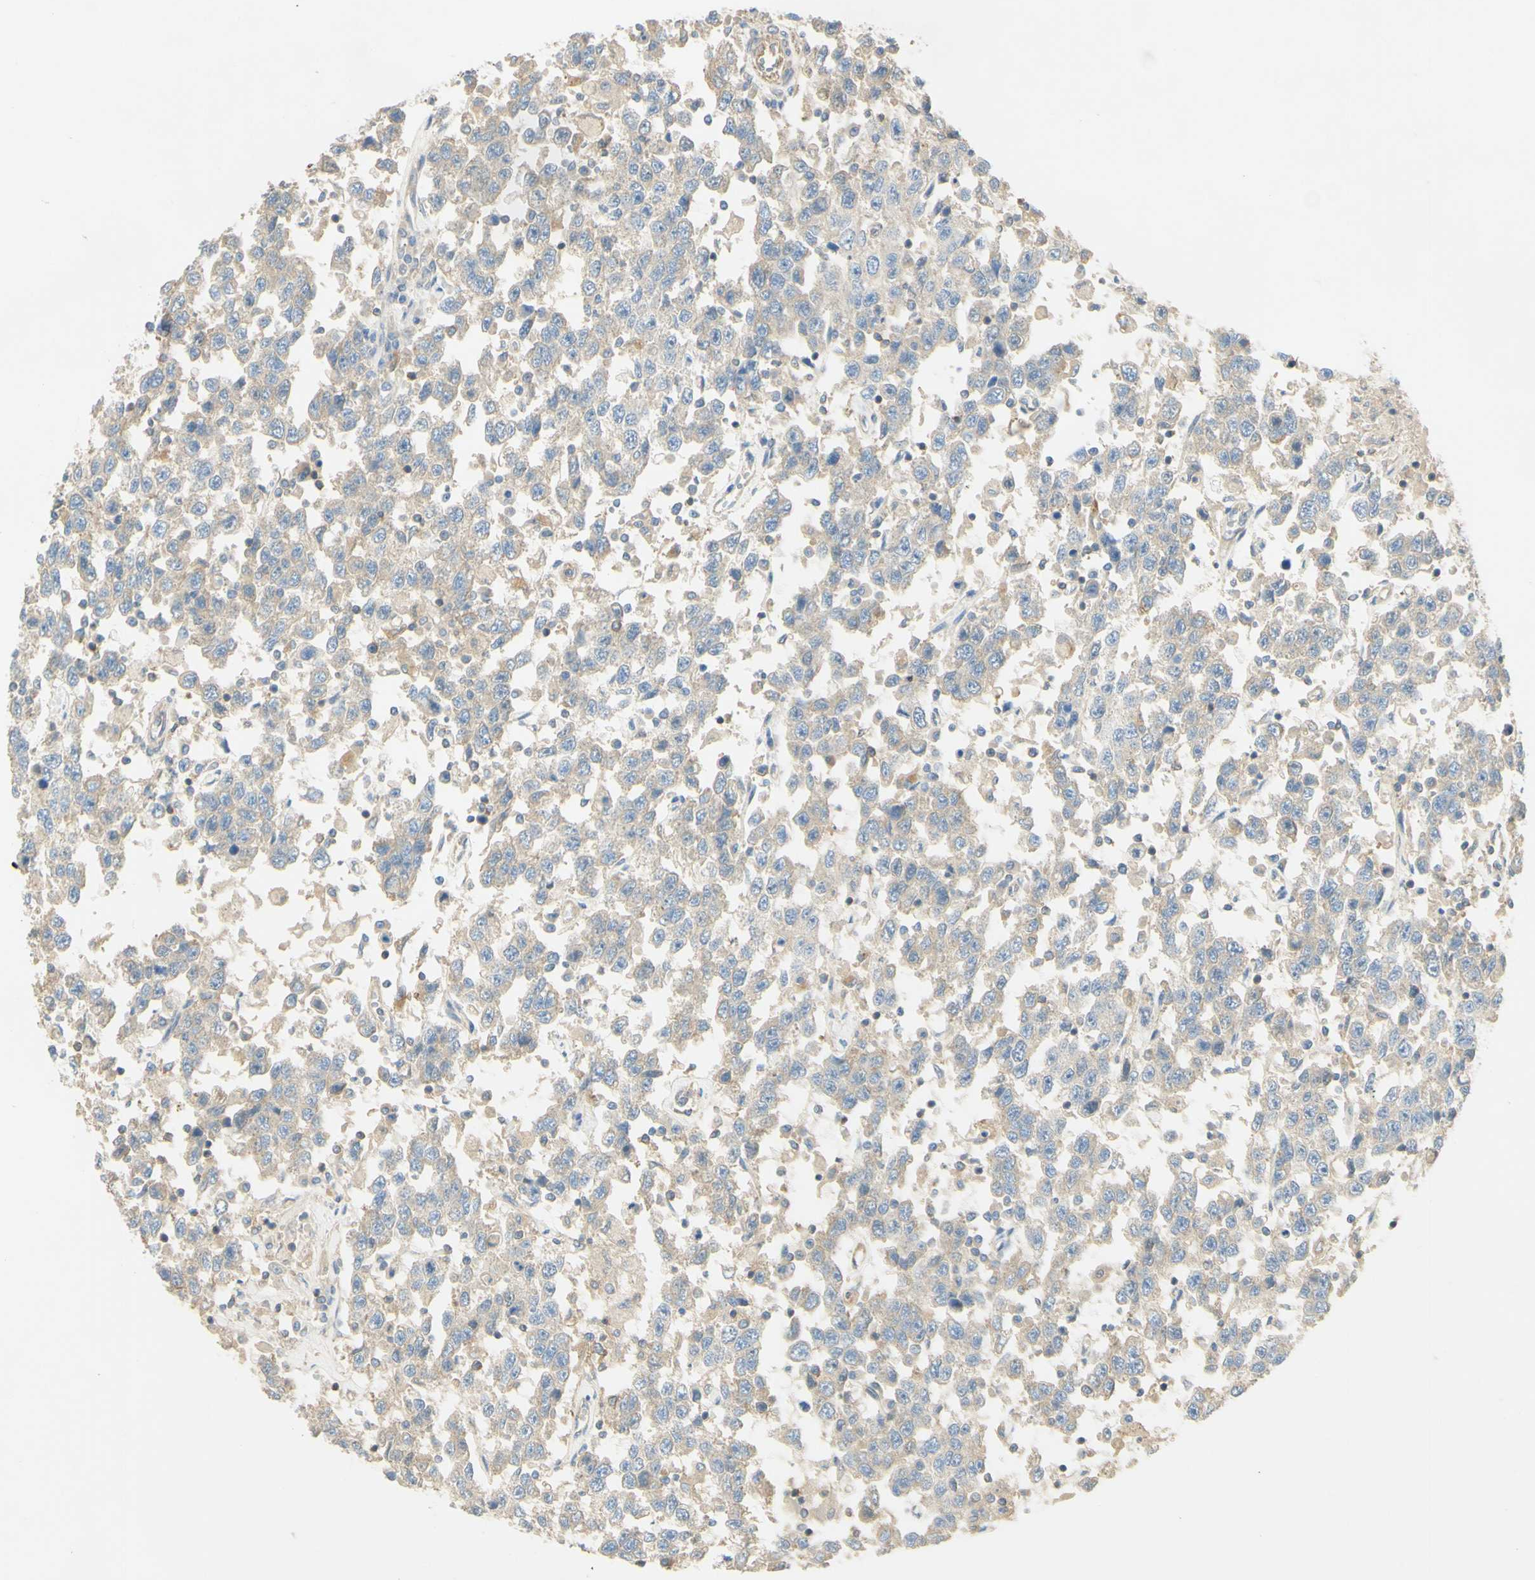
{"staining": {"intensity": "weak", "quantity": ">75%", "location": "cytoplasmic/membranous"}, "tissue": "testis cancer", "cell_type": "Tumor cells", "image_type": "cancer", "snomed": [{"axis": "morphology", "description": "Seminoma, NOS"}, {"axis": "topography", "description": "Testis"}], "caption": "Testis cancer (seminoma) stained with a protein marker shows weak staining in tumor cells.", "gene": "IKBKG", "patient": {"sex": "male", "age": 41}}